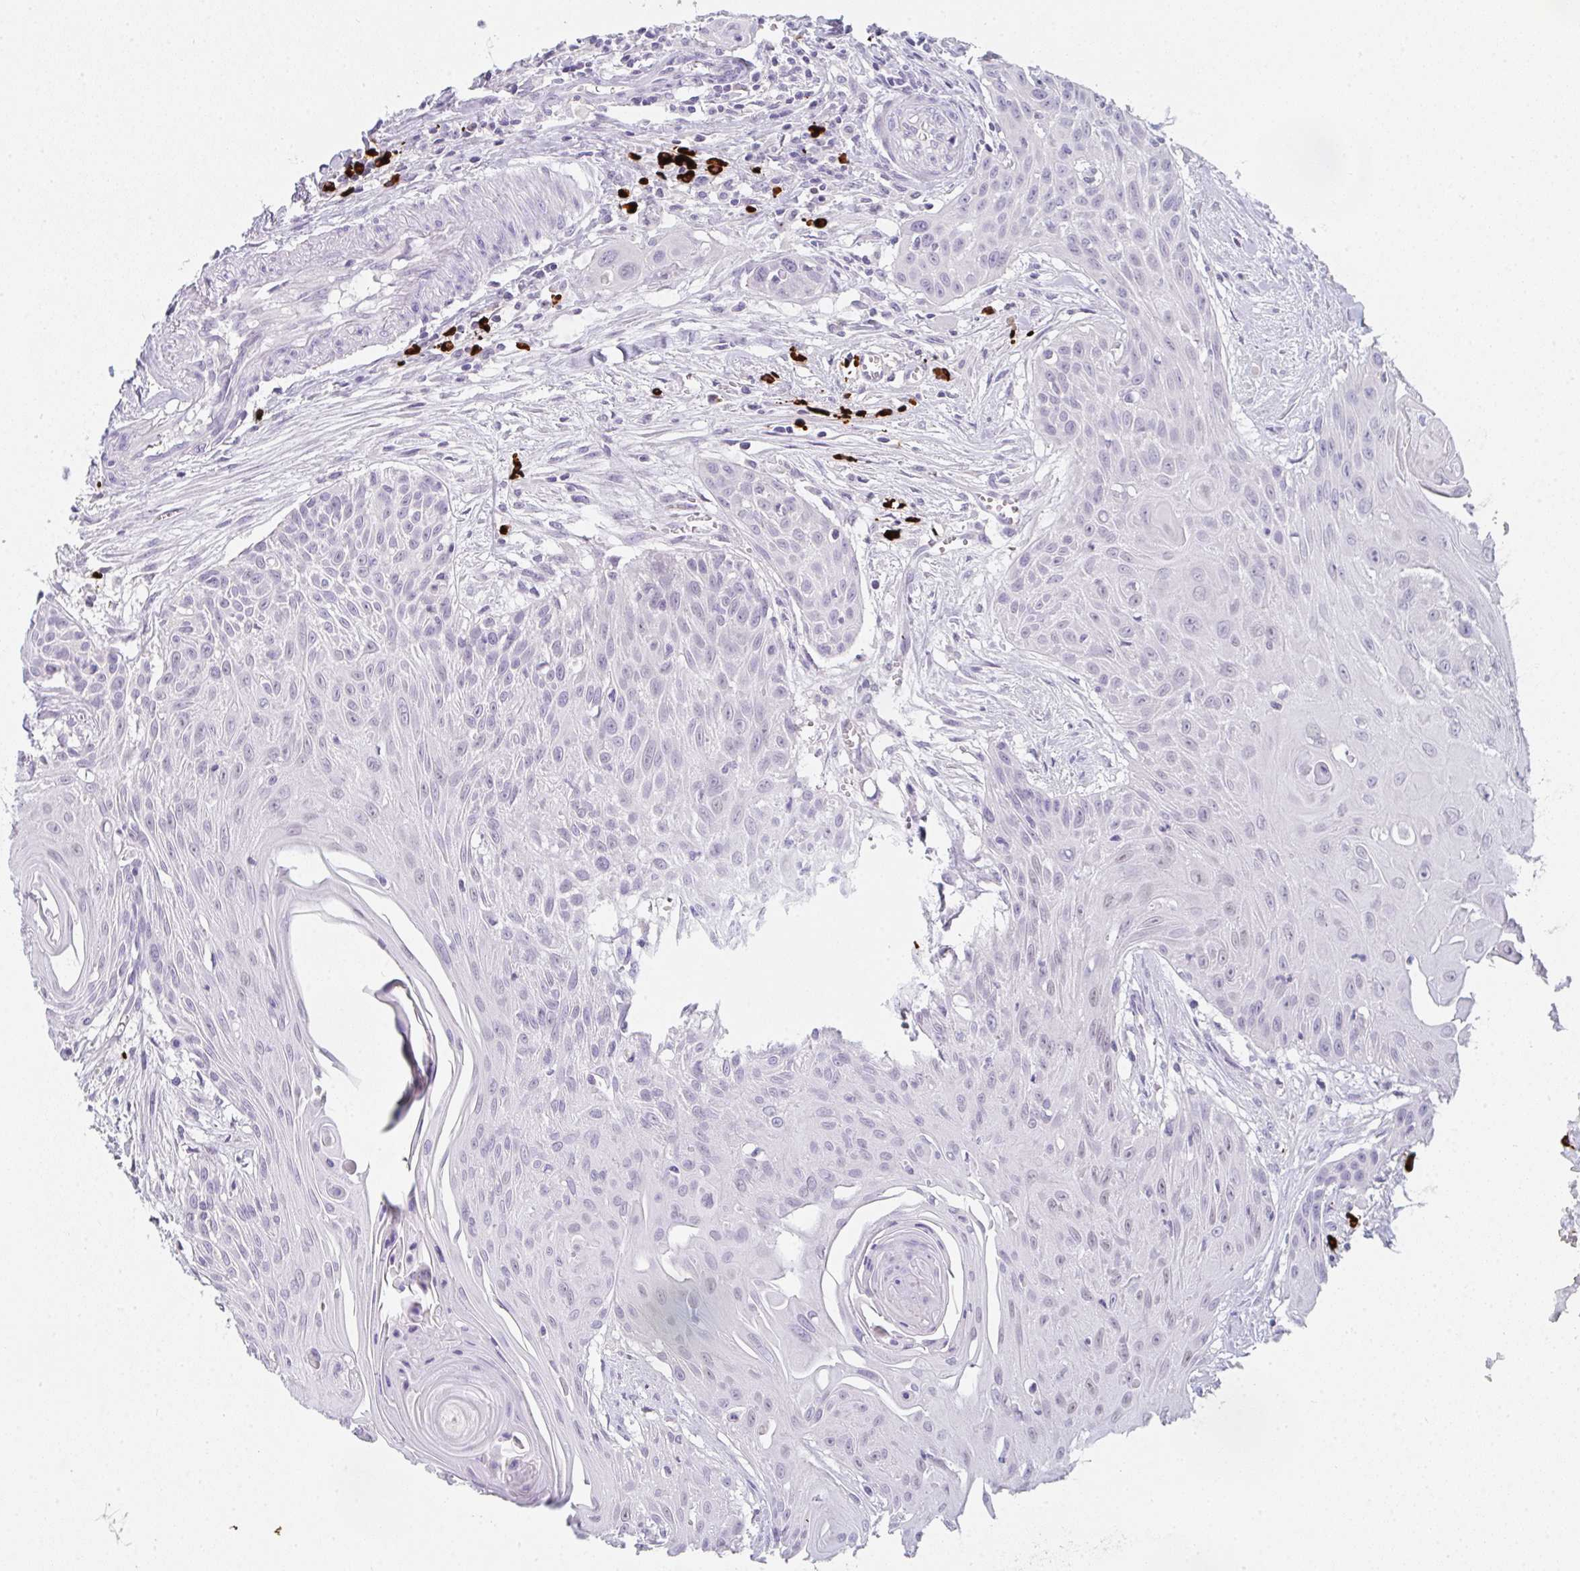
{"staining": {"intensity": "negative", "quantity": "none", "location": "none"}, "tissue": "head and neck cancer", "cell_type": "Tumor cells", "image_type": "cancer", "snomed": [{"axis": "morphology", "description": "Squamous cell carcinoma, NOS"}, {"axis": "topography", "description": "Lymph node"}, {"axis": "topography", "description": "Salivary gland"}, {"axis": "topography", "description": "Head-Neck"}], "caption": "Human head and neck squamous cell carcinoma stained for a protein using immunohistochemistry (IHC) displays no staining in tumor cells.", "gene": "CACNA1S", "patient": {"sex": "female", "age": 74}}